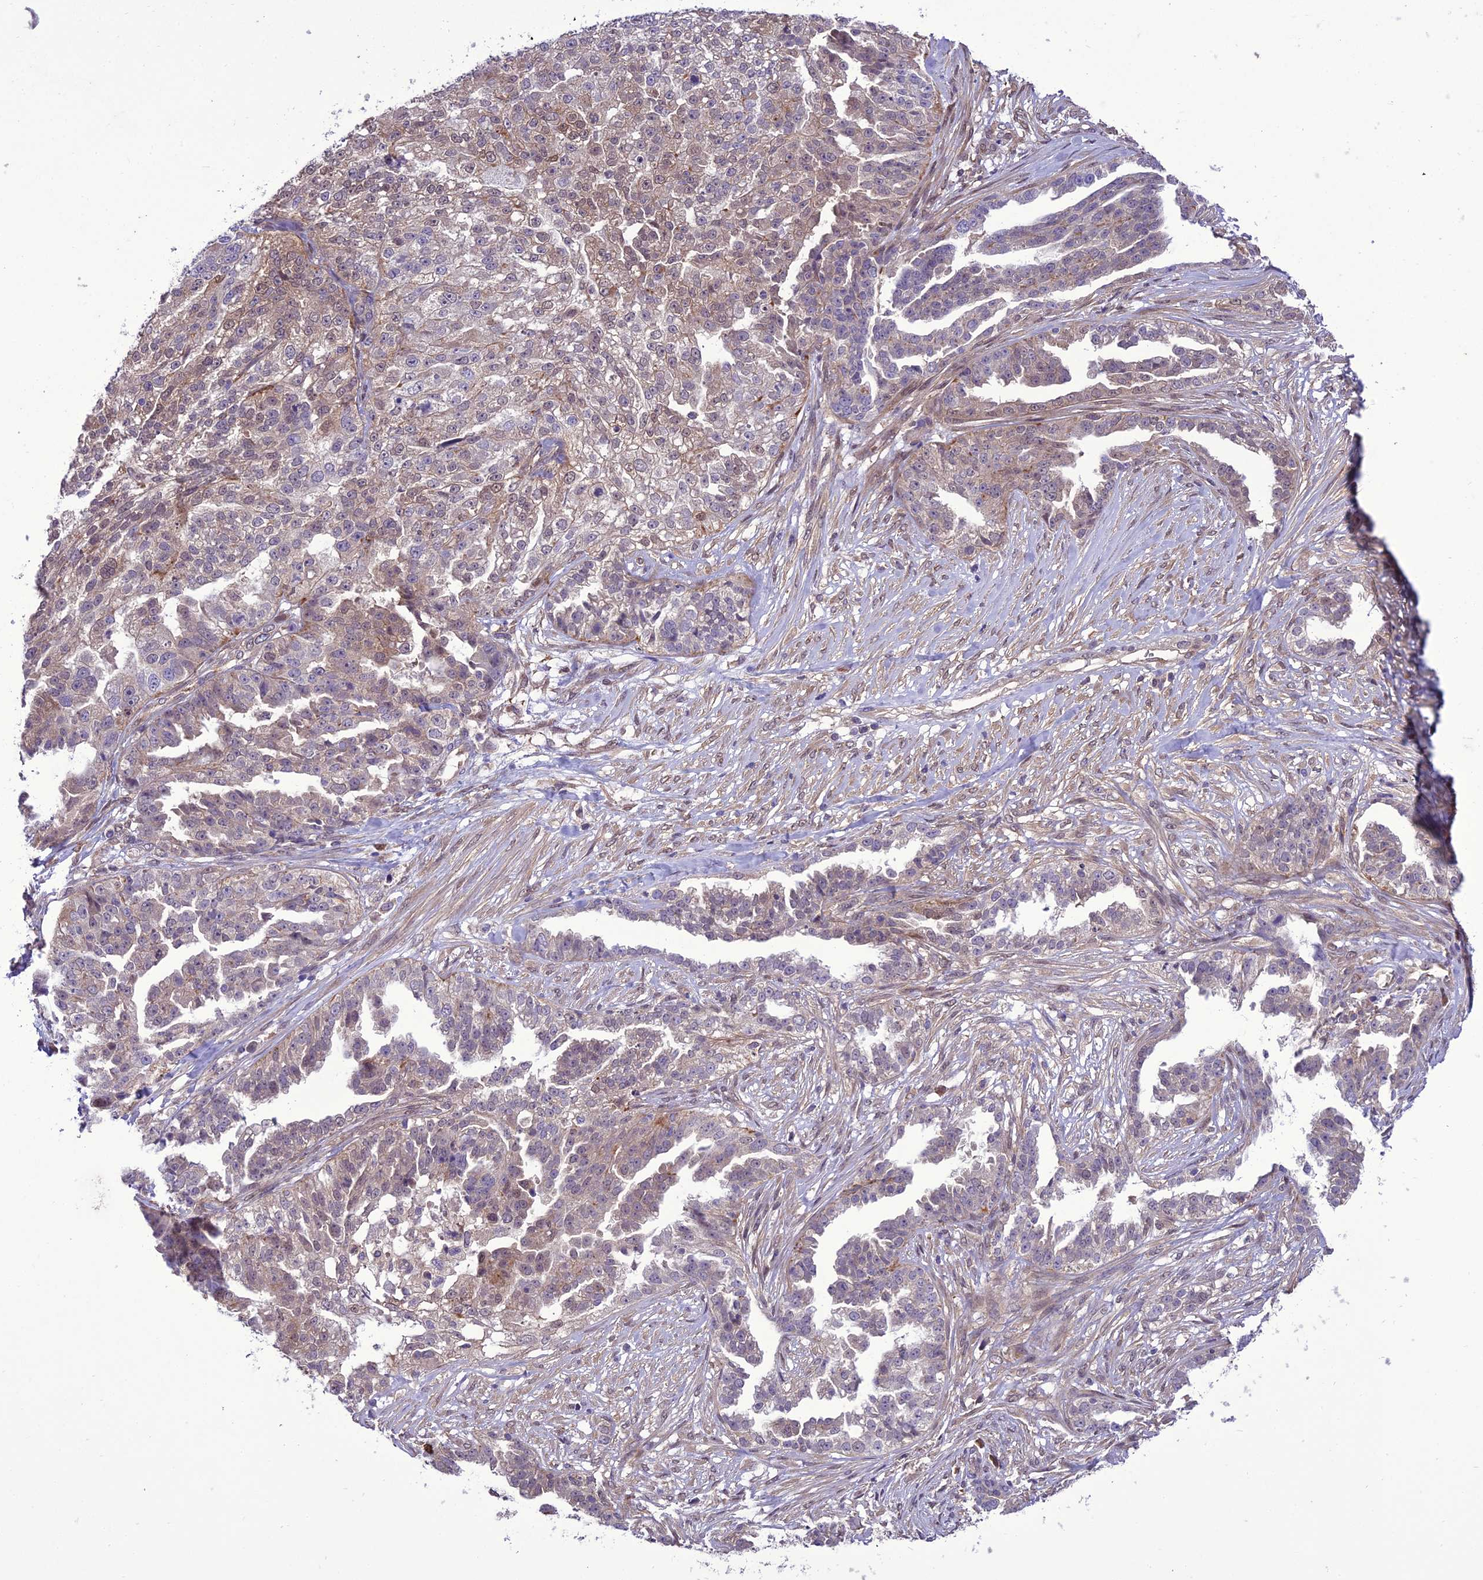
{"staining": {"intensity": "weak", "quantity": "<25%", "location": "cytoplasmic/membranous"}, "tissue": "ovarian cancer", "cell_type": "Tumor cells", "image_type": "cancer", "snomed": [{"axis": "morphology", "description": "Cystadenocarcinoma, serous, NOS"}, {"axis": "topography", "description": "Ovary"}], "caption": "High magnification brightfield microscopy of ovarian cancer (serous cystadenocarcinoma) stained with DAB (brown) and counterstained with hematoxylin (blue): tumor cells show no significant staining.", "gene": "BORCS6", "patient": {"sex": "female", "age": 58}}